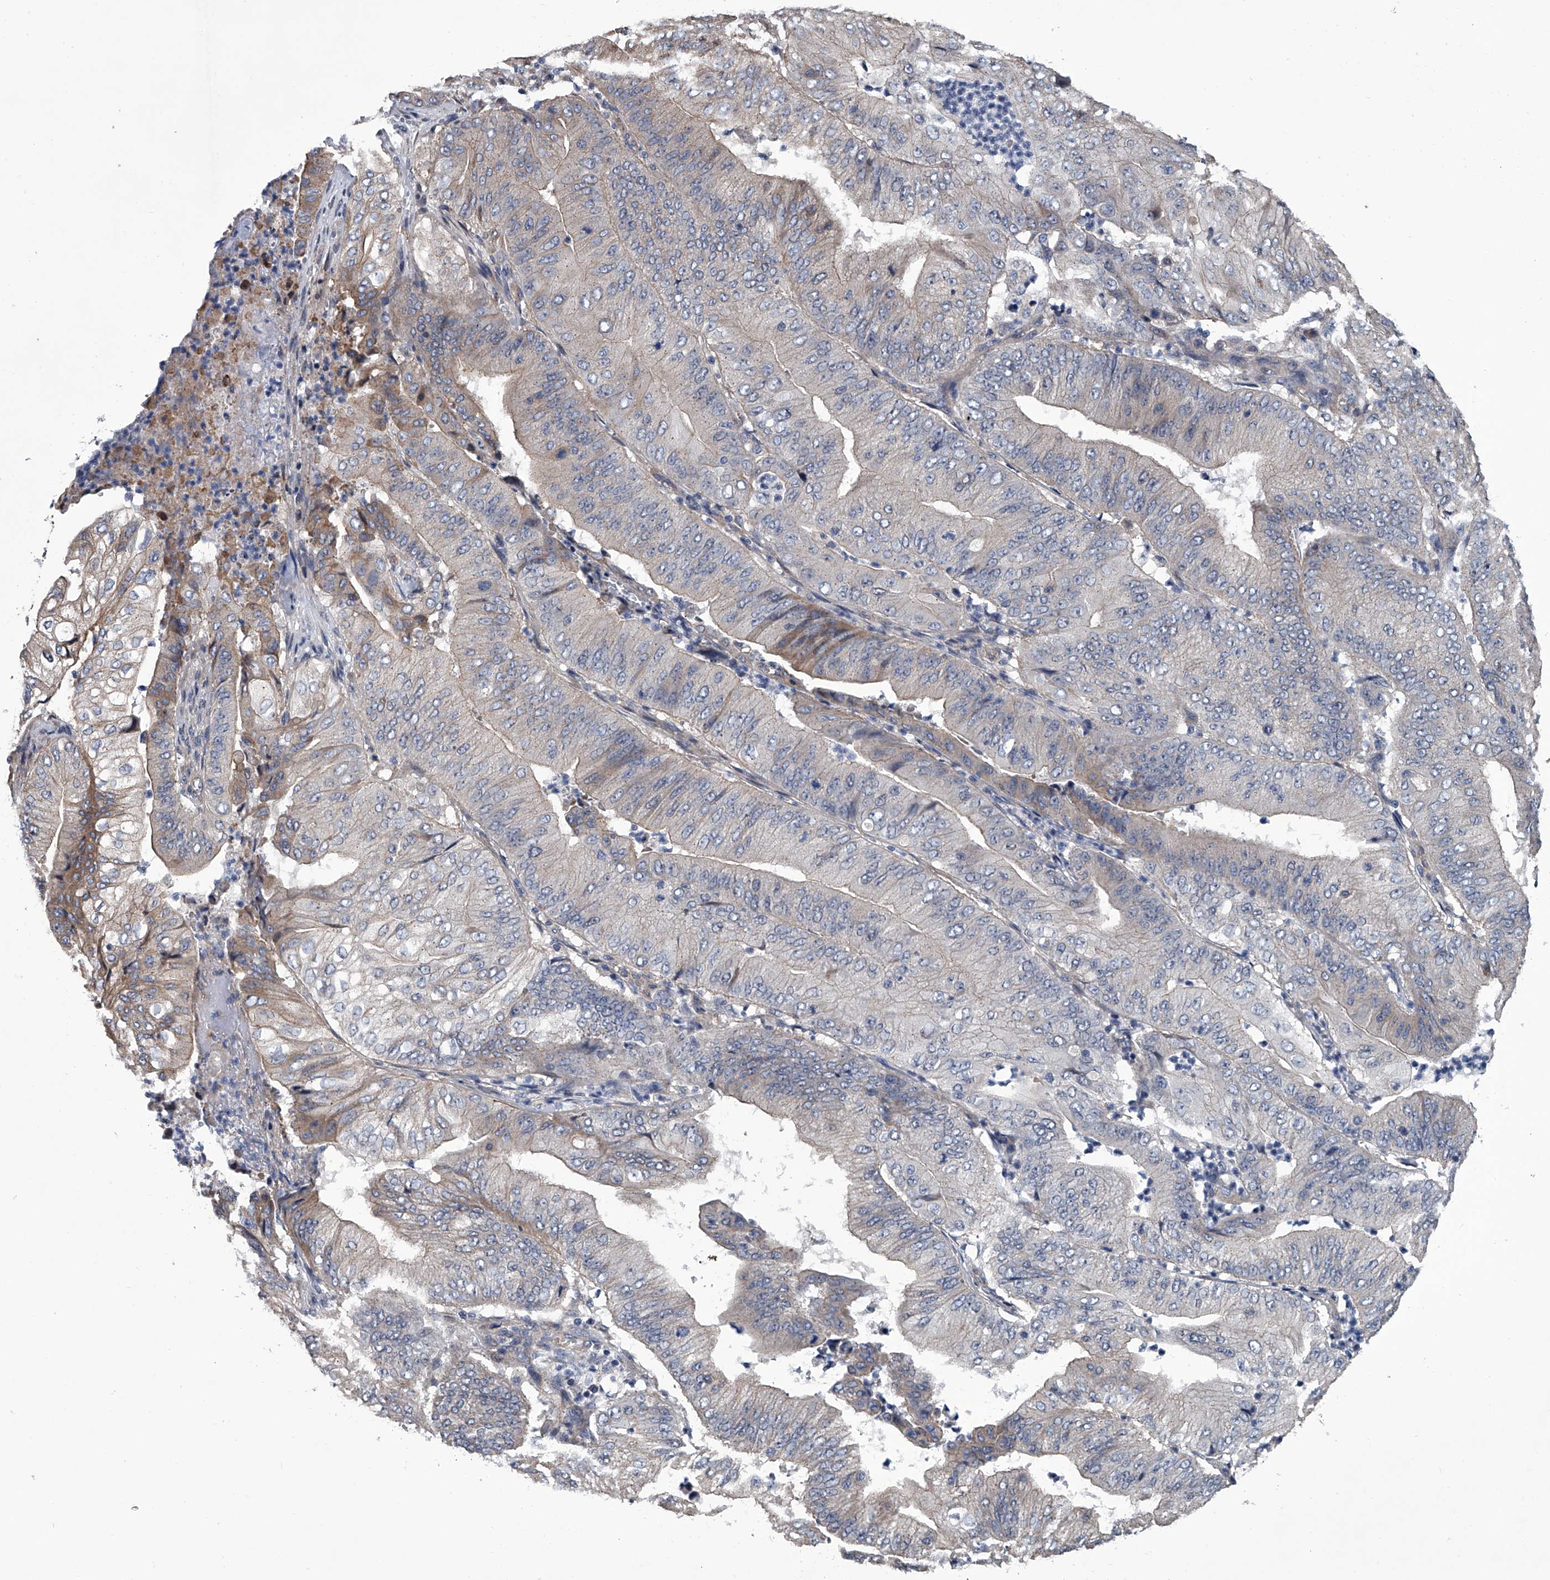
{"staining": {"intensity": "weak", "quantity": "<25%", "location": "cytoplasmic/membranous"}, "tissue": "pancreatic cancer", "cell_type": "Tumor cells", "image_type": "cancer", "snomed": [{"axis": "morphology", "description": "Adenocarcinoma, NOS"}, {"axis": "topography", "description": "Pancreas"}], "caption": "Adenocarcinoma (pancreatic) stained for a protein using immunohistochemistry (IHC) exhibits no staining tumor cells.", "gene": "ABCG1", "patient": {"sex": "female", "age": 77}}